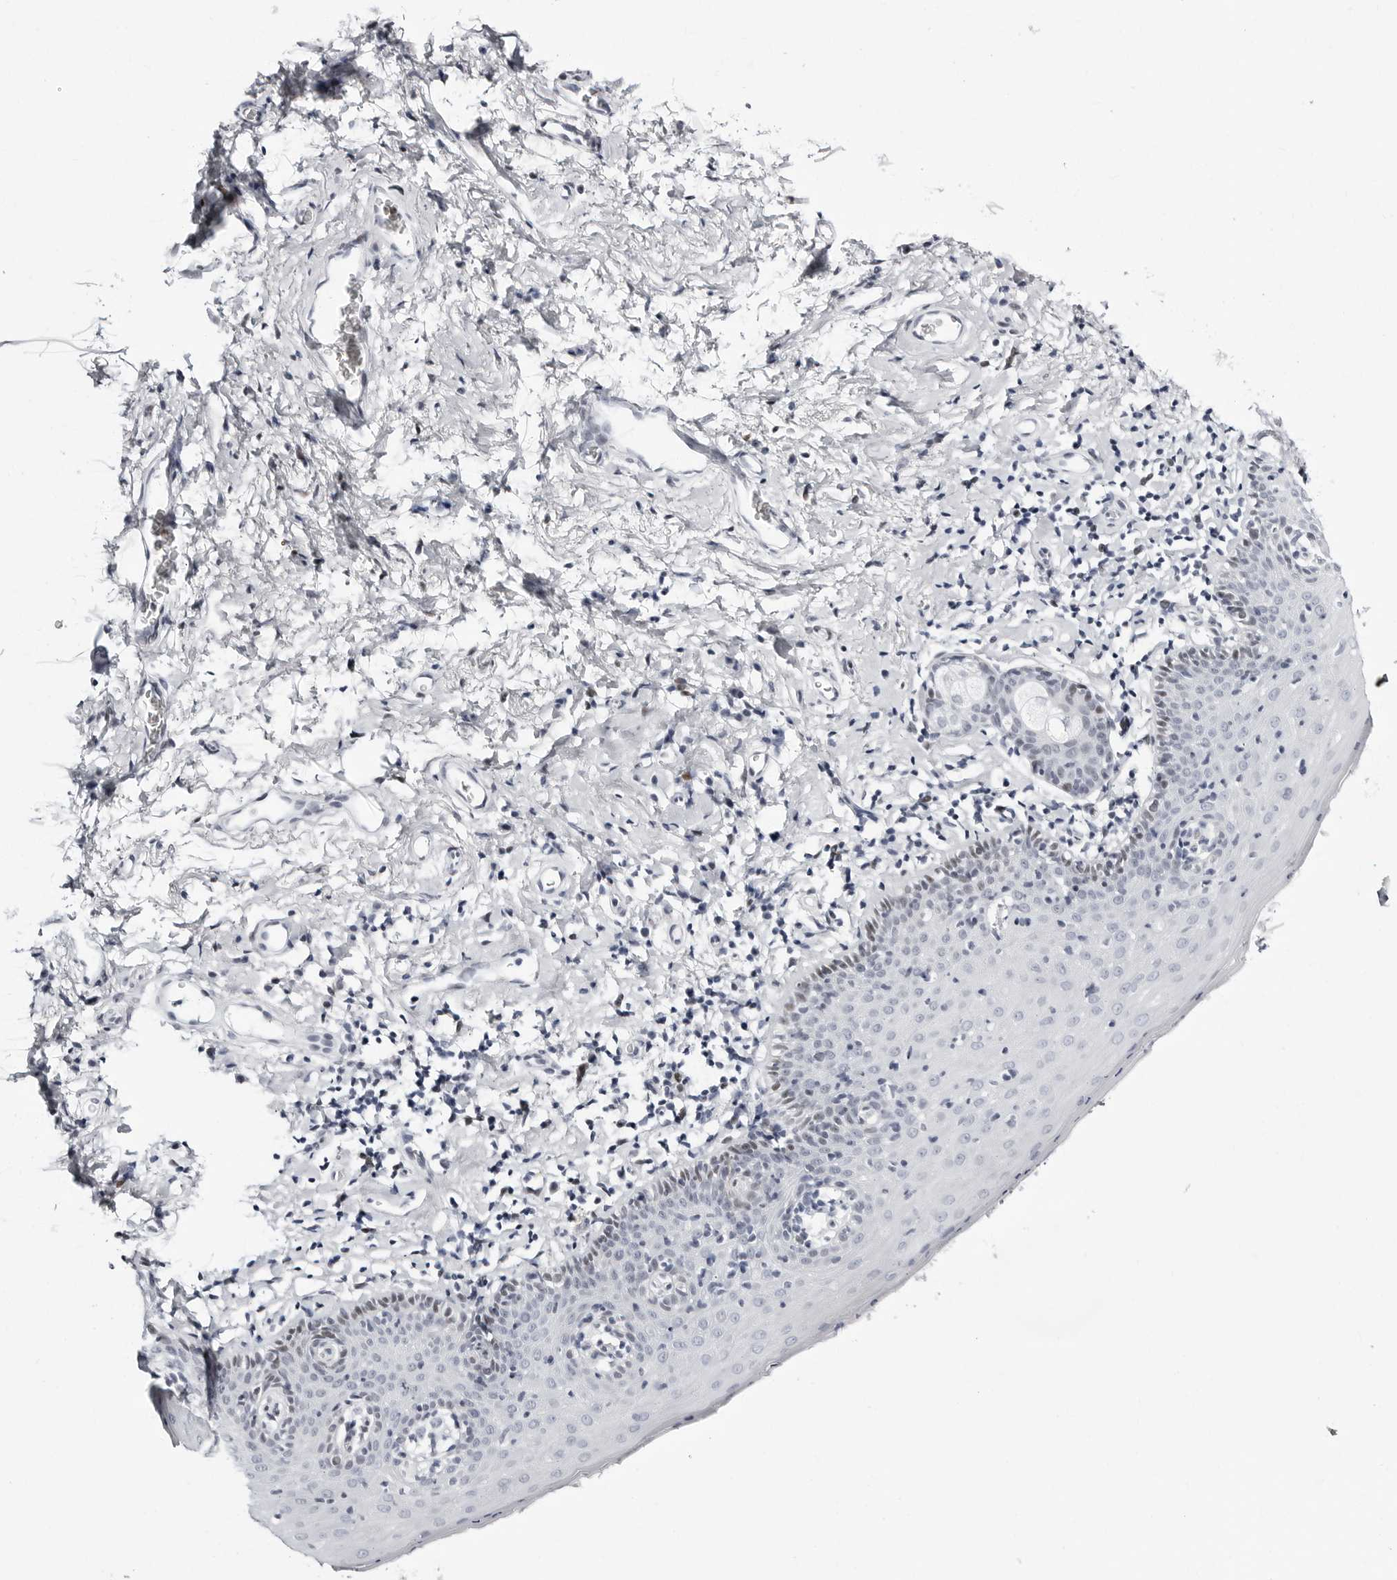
{"staining": {"intensity": "weak", "quantity": "<25%", "location": "nuclear"}, "tissue": "skin", "cell_type": "Epidermal cells", "image_type": "normal", "snomed": [{"axis": "morphology", "description": "Normal tissue, NOS"}, {"axis": "topography", "description": "Vulva"}], "caption": "Skin was stained to show a protein in brown. There is no significant staining in epidermal cells.", "gene": "VEZF1", "patient": {"sex": "female", "age": 66}}